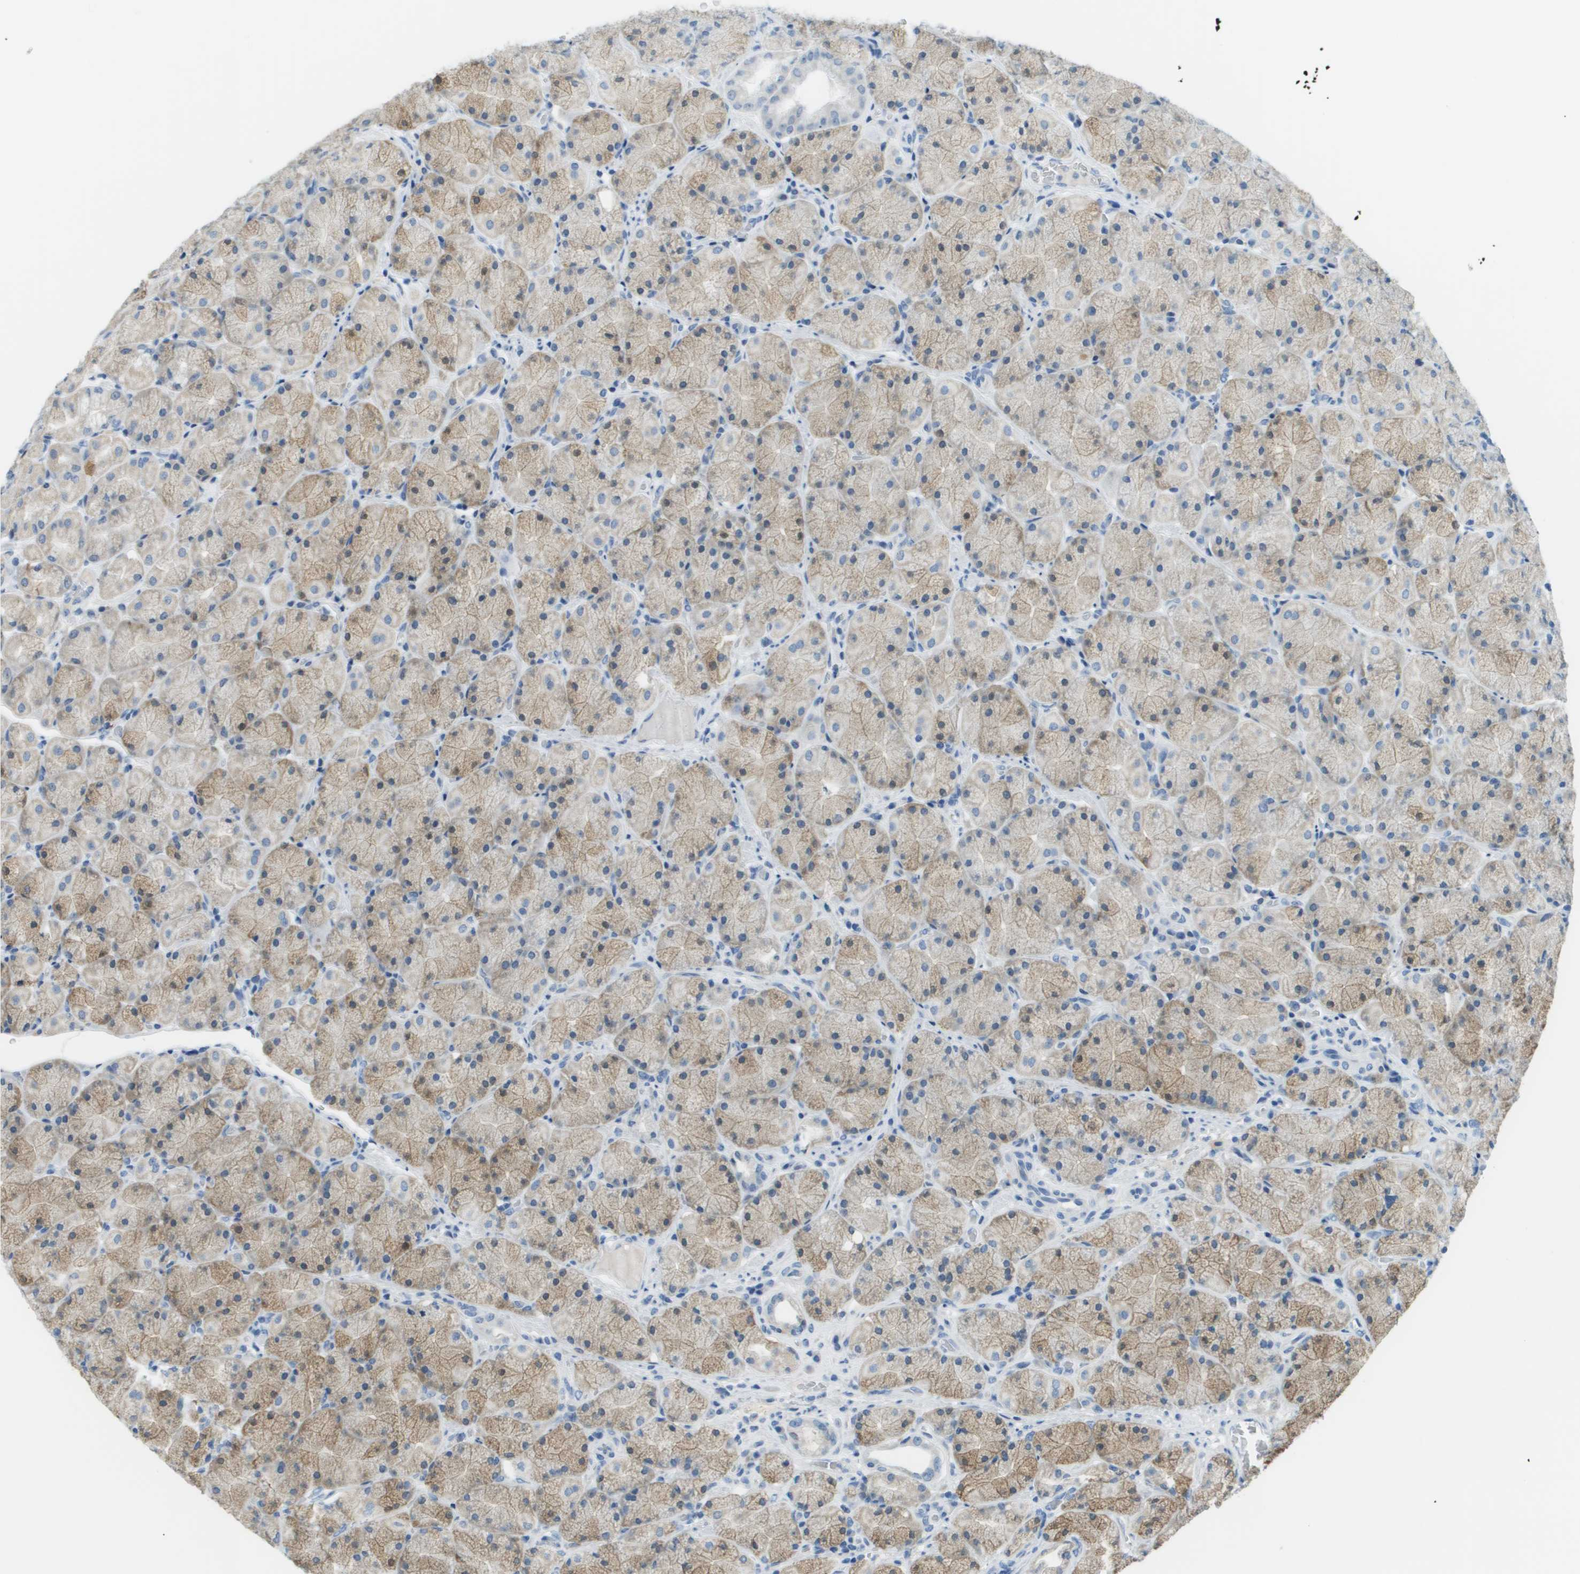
{"staining": {"intensity": "weak", "quantity": ">75%", "location": "cytoplasmic/membranous"}, "tissue": "stomach", "cell_type": "Glandular cells", "image_type": "normal", "snomed": [{"axis": "morphology", "description": "Normal tissue, NOS"}, {"axis": "morphology", "description": "Carcinoid, malignant, NOS"}, {"axis": "topography", "description": "Stomach, upper"}], "caption": "Immunohistochemistry (IHC) image of benign stomach: human stomach stained using immunohistochemistry (IHC) reveals low levels of weak protein expression localized specifically in the cytoplasmic/membranous of glandular cells, appearing as a cytoplasmic/membranous brown color.", "gene": "PTGDR2", "patient": {"sex": "male", "age": 39}}